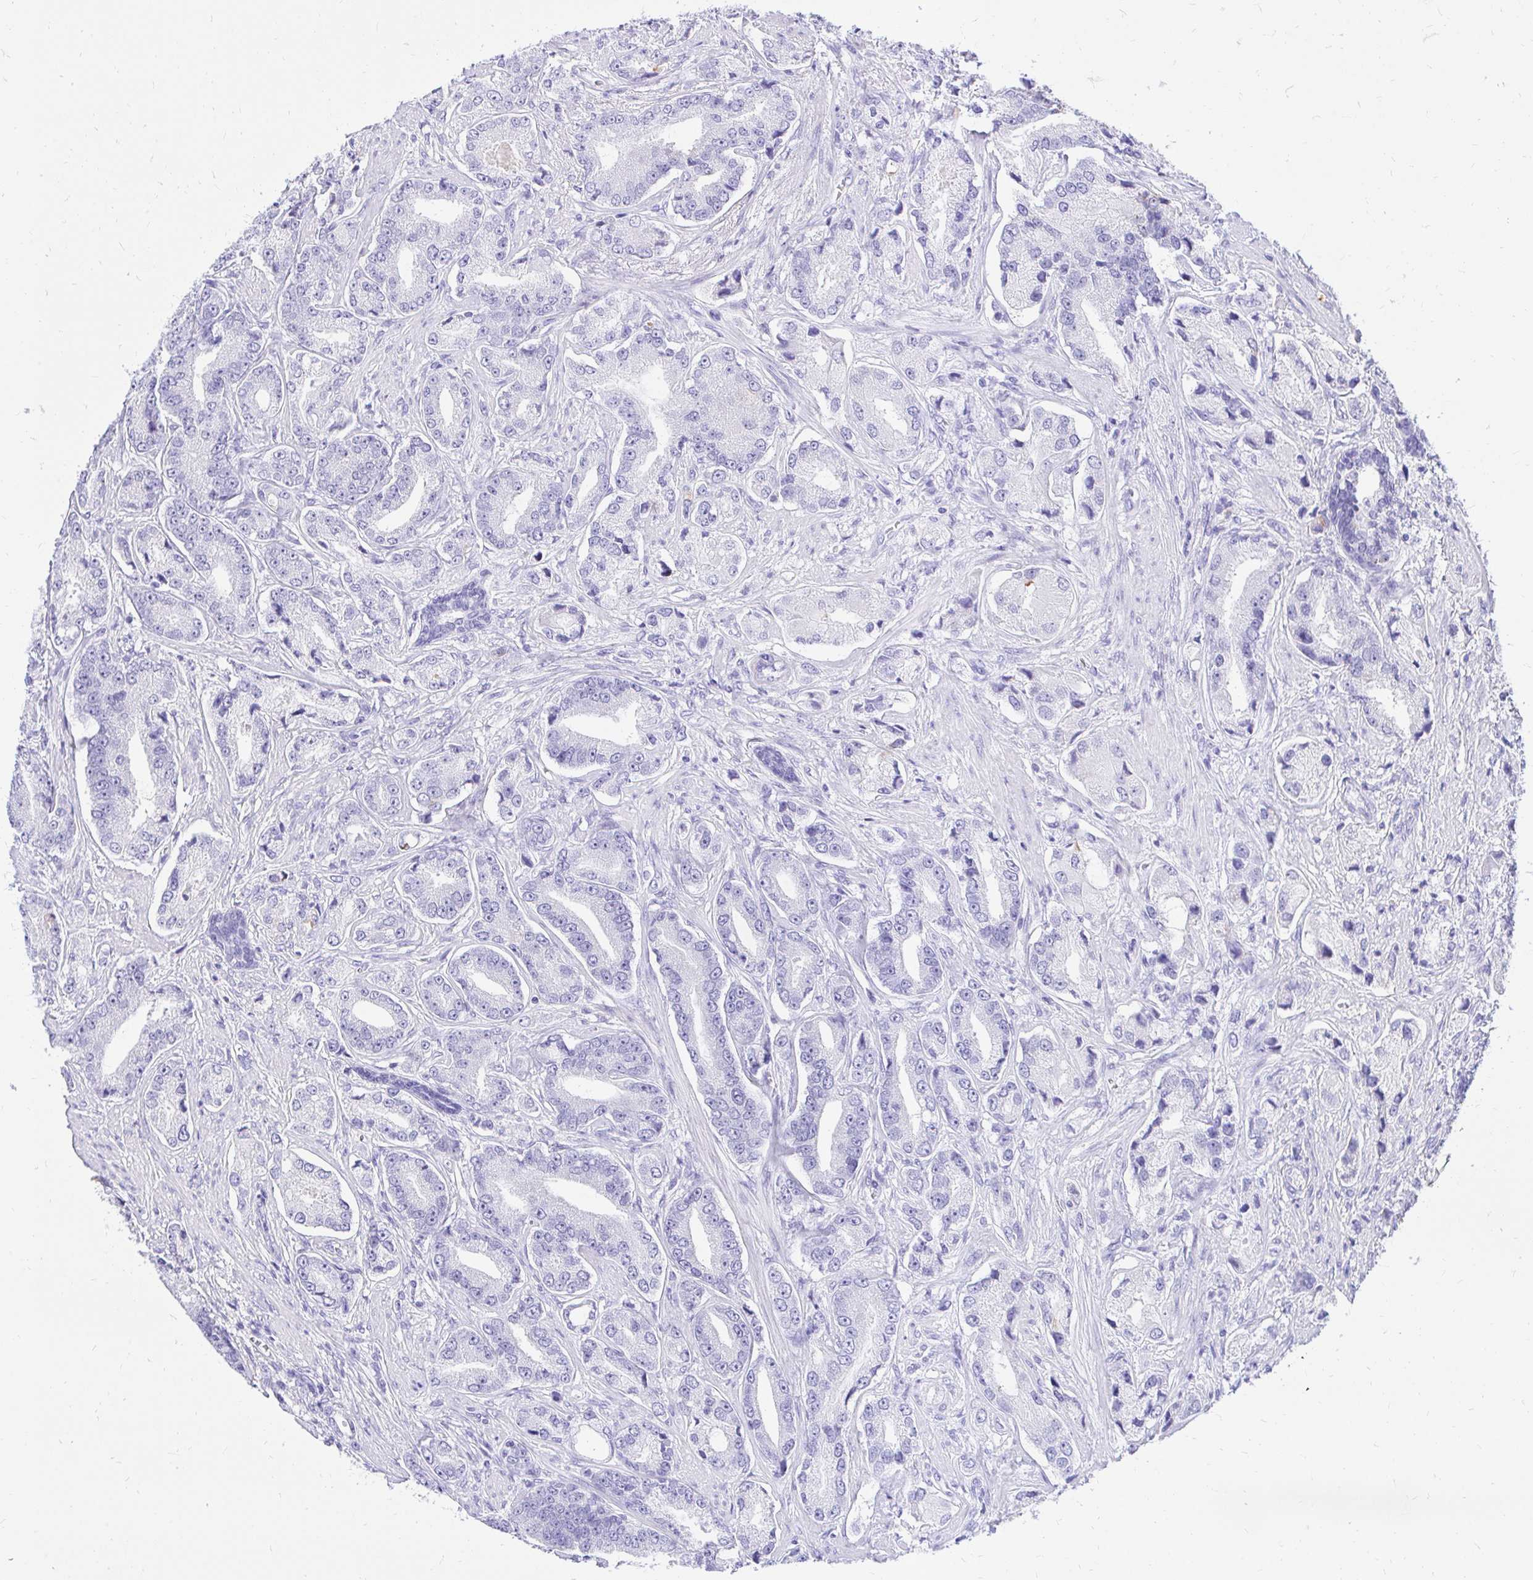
{"staining": {"intensity": "negative", "quantity": "none", "location": "none"}, "tissue": "prostate cancer", "cell_type": "Tumor cells", "image_type": "cancer", "snomed": [{"axis": "morphology", "description": "Adenocarcinoma, High grade"}, {"axis": "topography", "description": "Prostate and seminal vesicle, NOS"}], "caption": "Immunohistochemical staining of prostate adenocarcinoma (high-grade) displays no significant expression in tumor cells. The staining was performed using DAB (3,3'-diaminobenzidine) to visualize the protein expression in brown, while the nuclei were stained in blue with hematoxylin (Magnification: 20x).", "gene": "FATE1", "patient": {"sex": "male", "age": 61}}